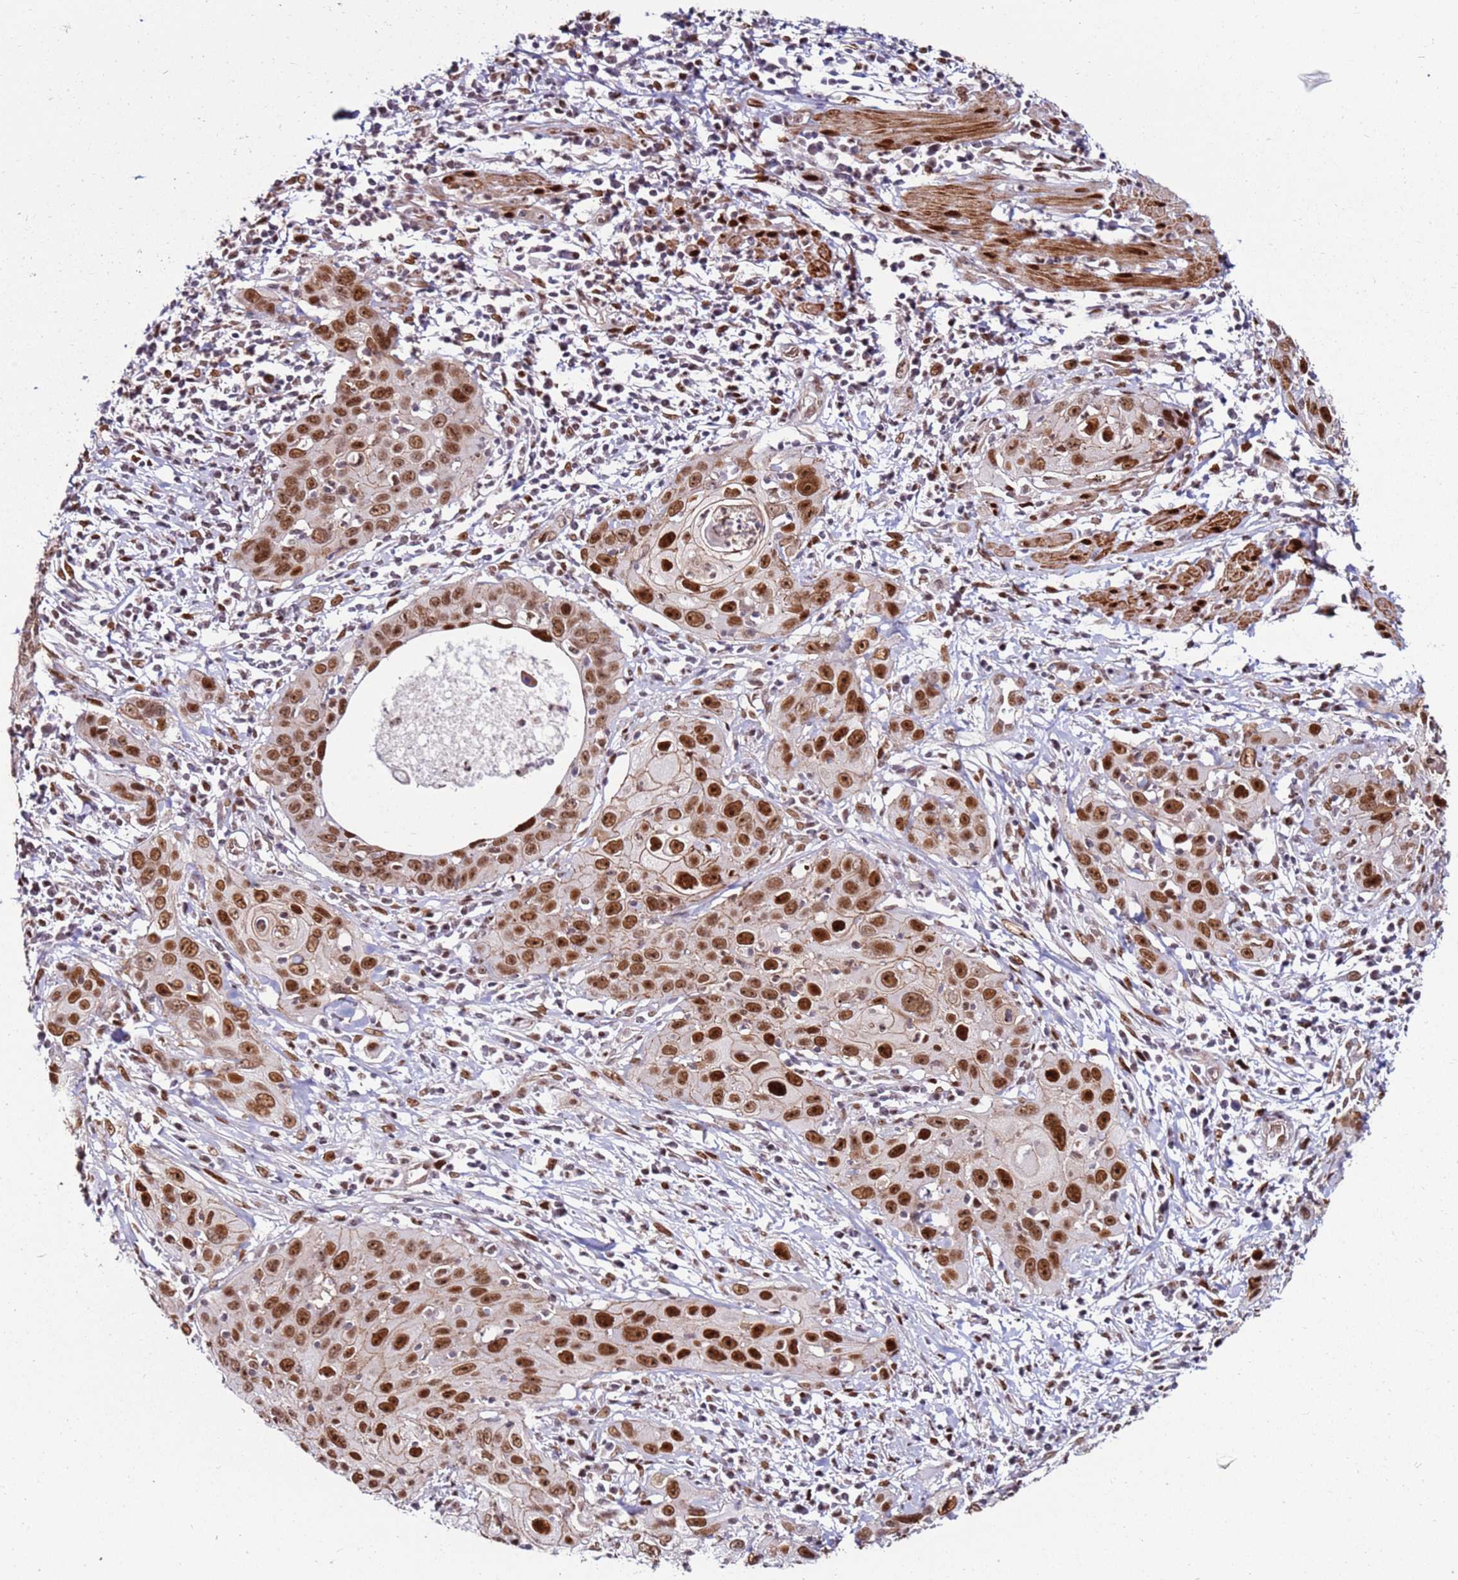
{"staining": {"intensity": "moderate", "quantity": ">75%", "location": "cytoplasmic/membranous,nuclear"}, "tissue": "cervical cancer", "cell_type": "Tumor cells", "image_type": "cancer", "snomed": [{"axis": "morphology", "description": "Squamous cell carcinoma, NOS"}, {"axis": "topography", "description": "Cervix"}], "caption": "IHC photomicrograph of cervical cancer stained for a protein (brown), which demonstrates medium levels of moderate cytoplasmic/membranous and nuclear positivity in approximately >75% of tumor cells.", "gene": "KPNA4", "patient": {"sex": "female", "age": 36}}